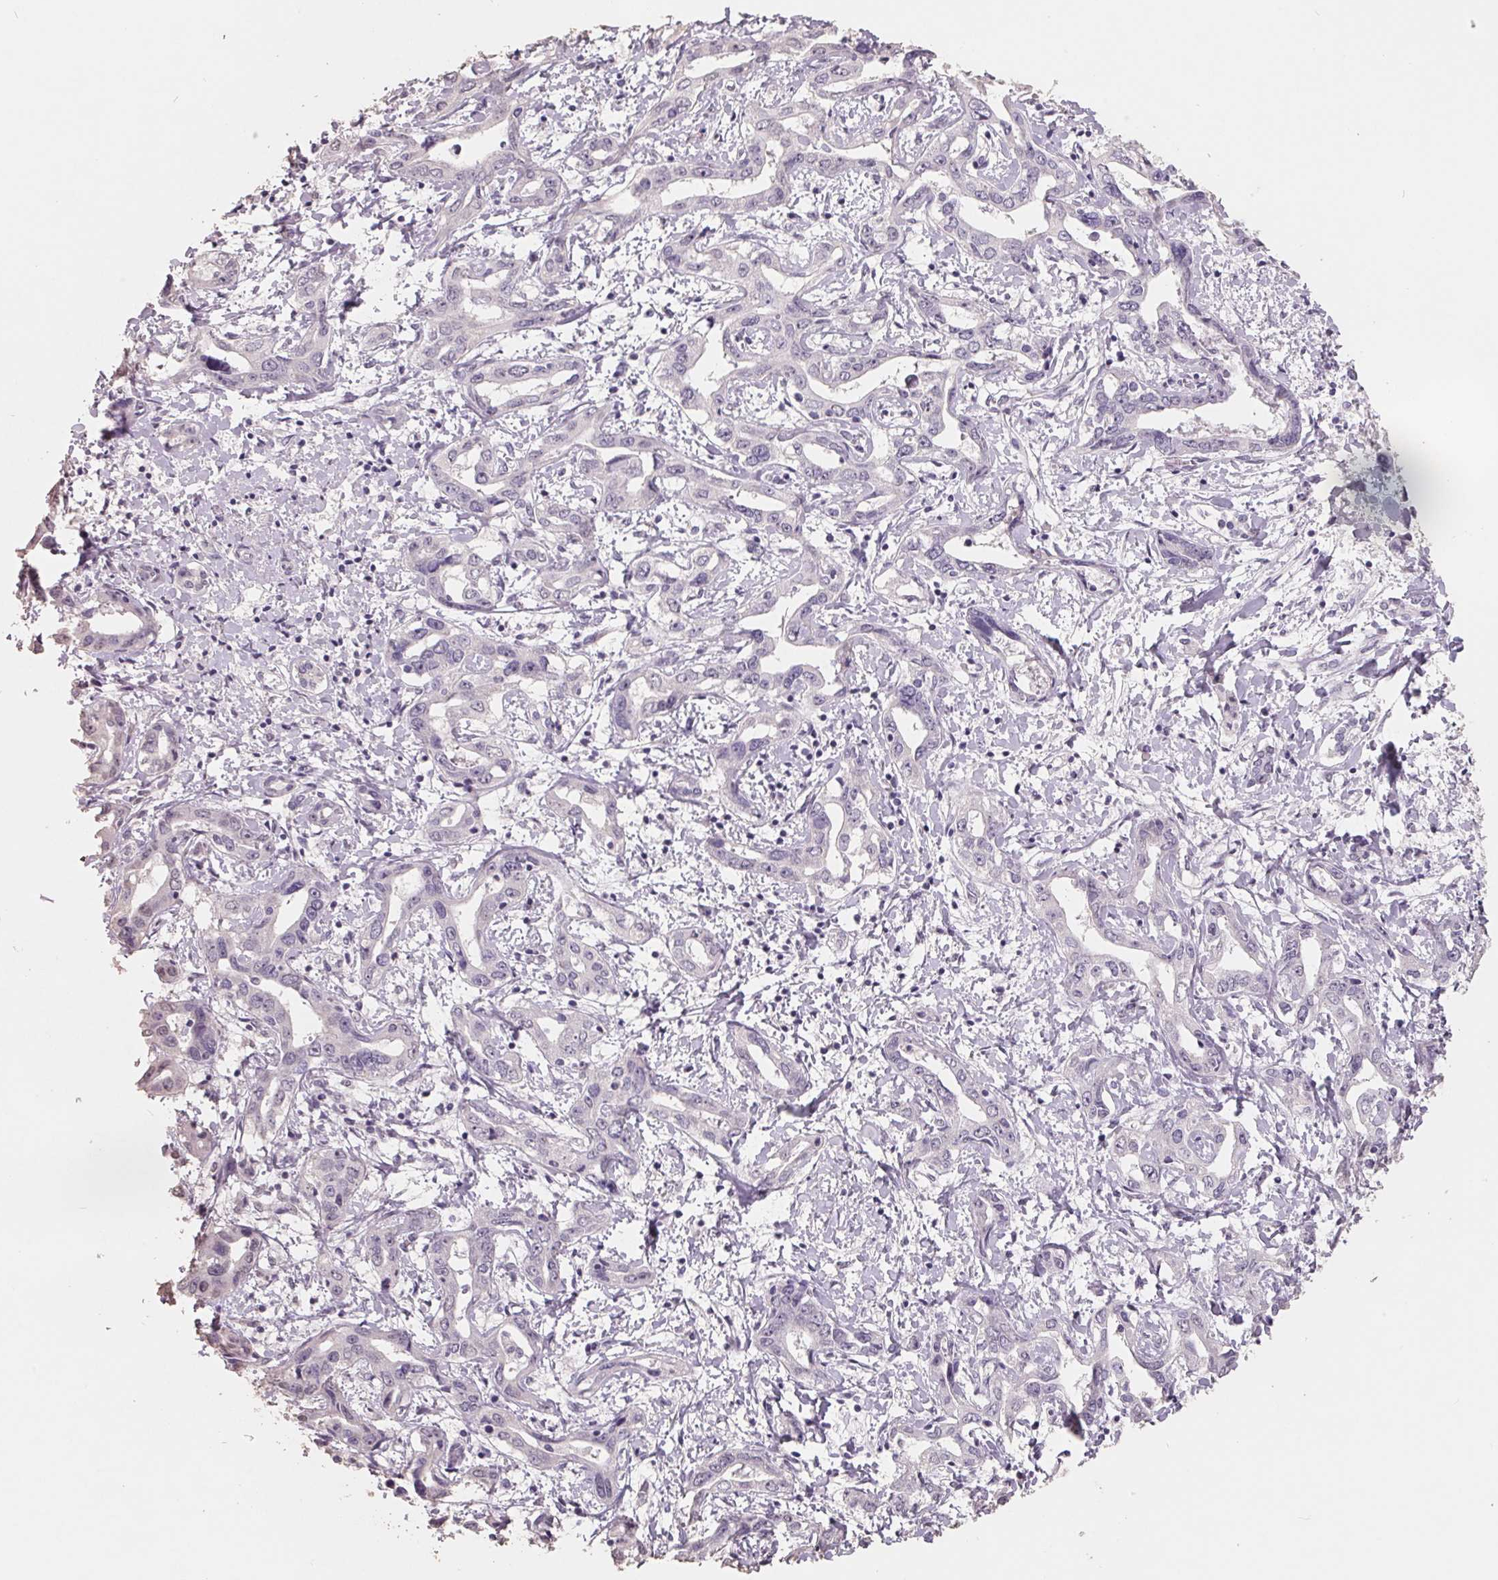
{"staining": {"intensity": "negative", "quantity": "none", "location": "none"}, "tissue": "liver cancer", "cell_type": "Tumor cells", "image_type": "cancer", "snomed": [{"axis": "morphology", "description": "Cholangiocarcinoma"}, {"axis": "topography", "description": "Liver"}], "caption": "DAB (3,3'-diaminobenzidine) immunohistochemical staining of human liver cancer reveals no significant expression in tumor cells.", "gene": "FTCD", "patient": {"sex": "male", "age": 59}}